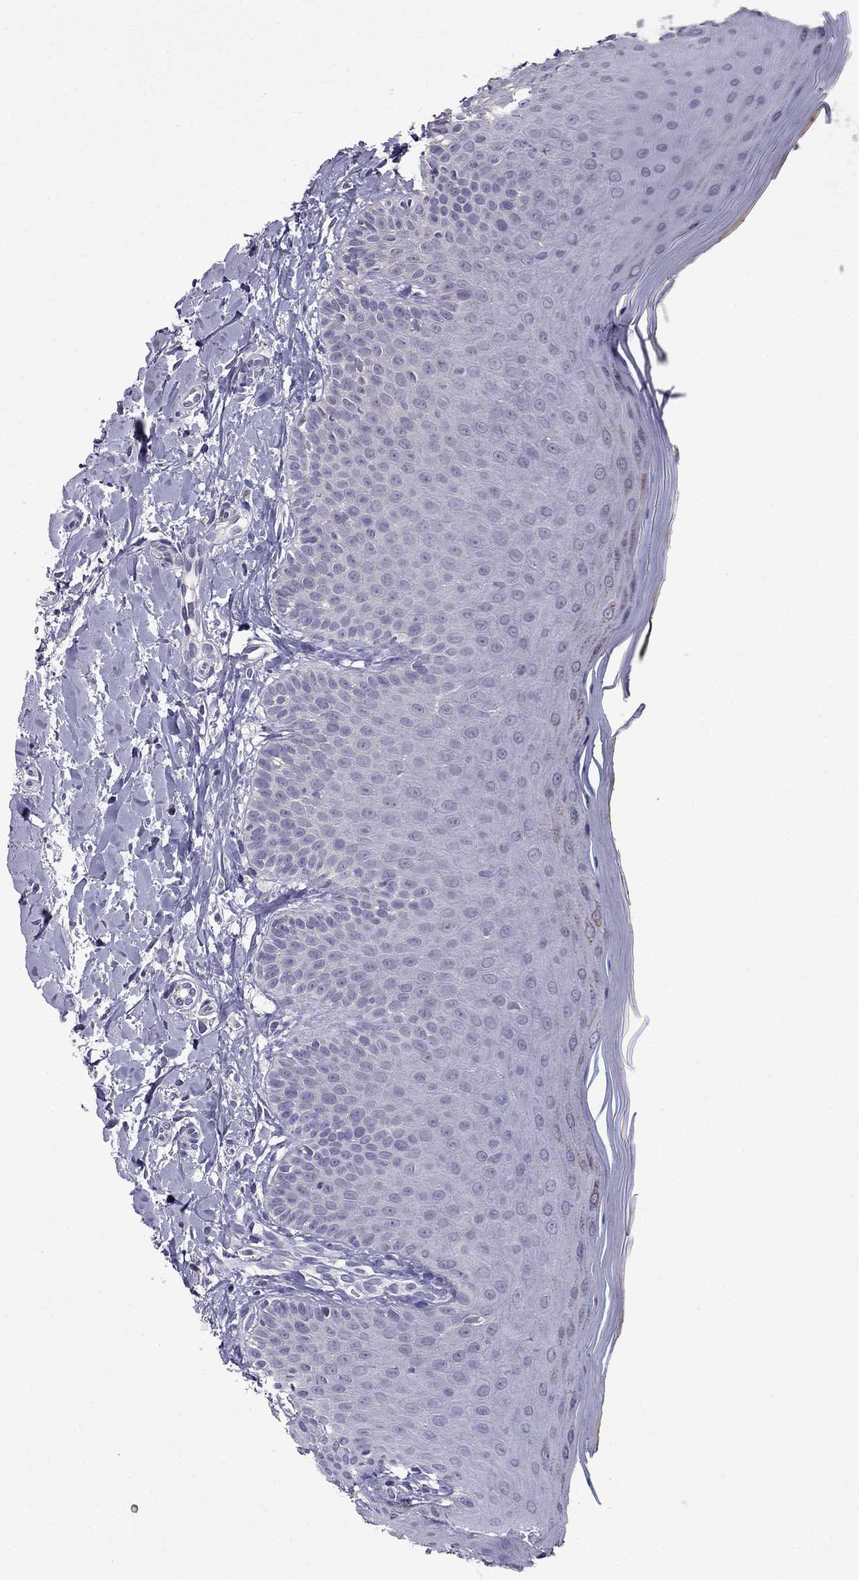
{"staining": {"intensity": "negative", "quantity": "none", "location": "none"}, "tissue": "oral mucosa", "cell_type": "Squamous epithelial cells", "image_type": "normal", "snomed": [{"axis": "morphology", "description": "Normal tissue, NOS"}, {"axis": "topography", "description": "Oral tissue"}], "caption": "This is an IHC image of benign human oral mucosa. There is no expression in squamous epithelial cells.", "gene": "AQP9", "patient": {"sex": "female", "age": 43}}